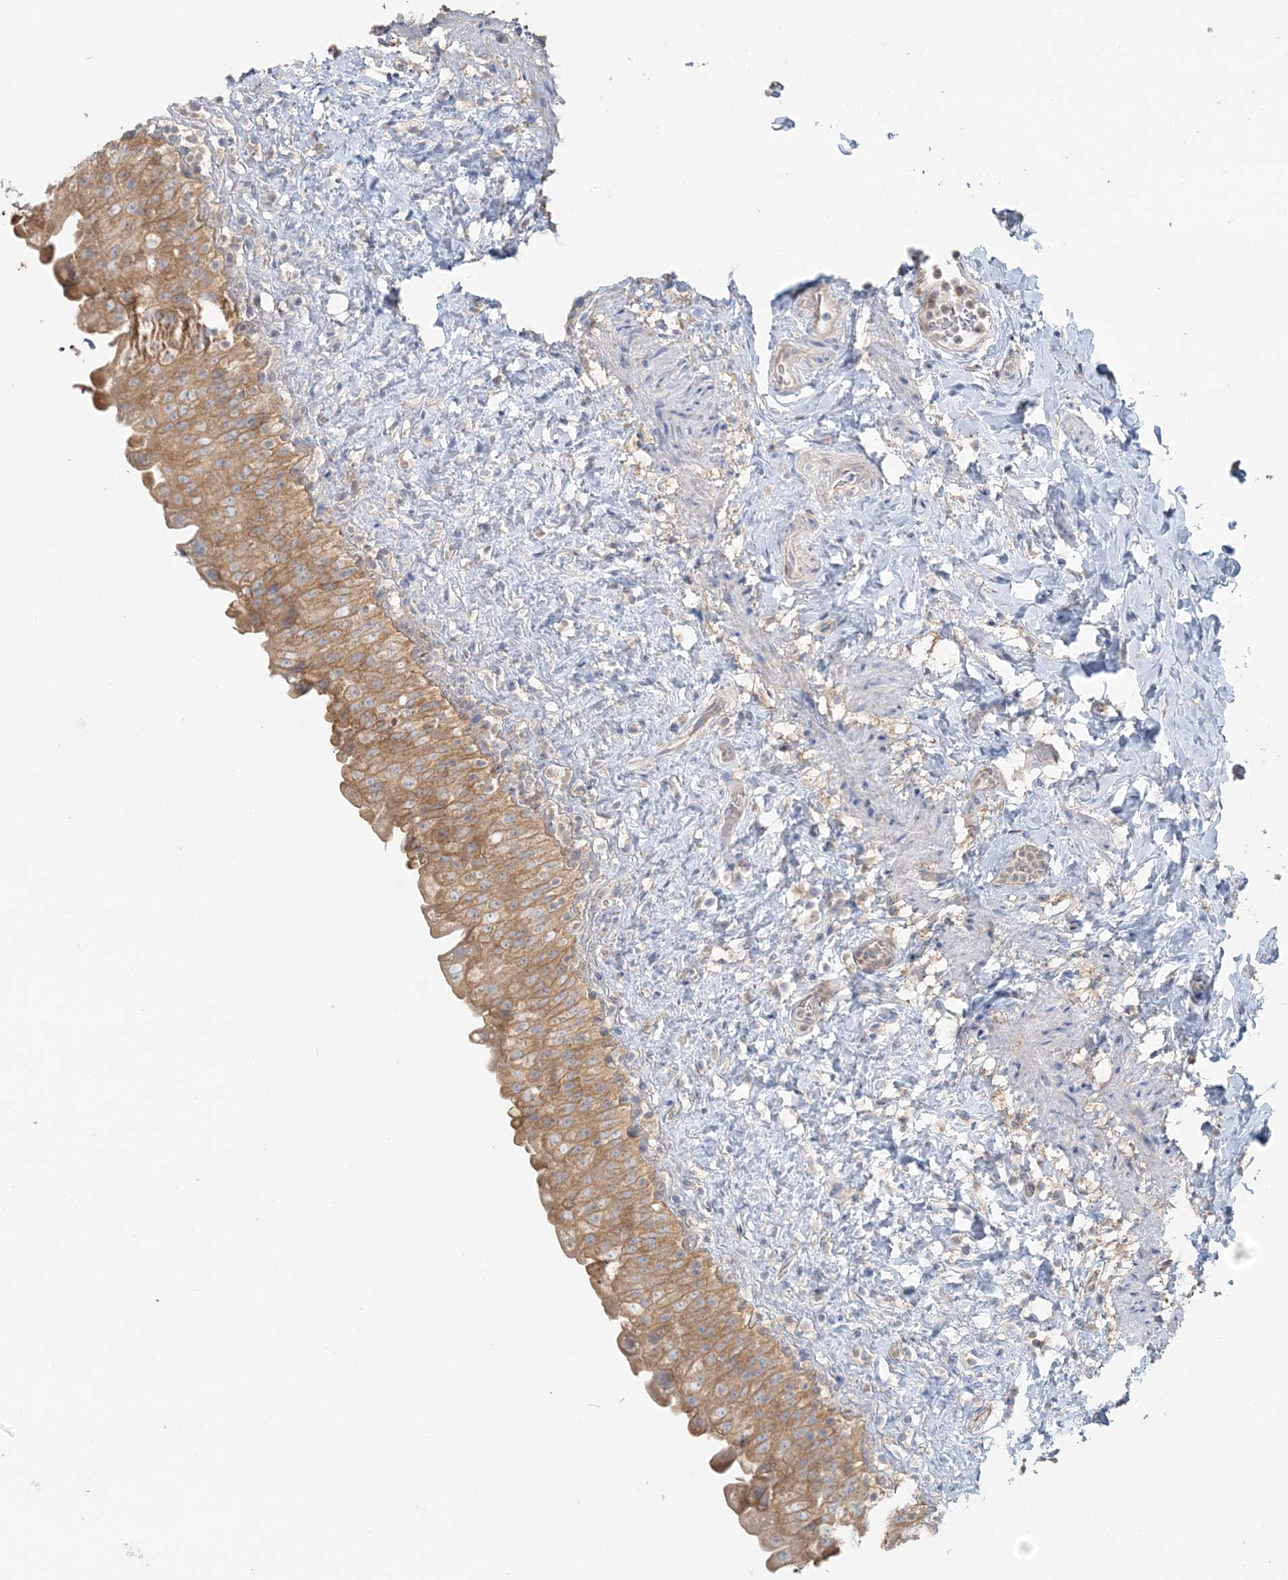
{"staining": {"intensity": "moderate", "quantity": ">75%", "location": "cytoplasmic/membranous"}, "tissue": "urinary bladder", "cell_type": "Urothelial cells", "image_type": "normal", "snomed": [{"axis": "morphology", "description": "Normal tissue, NOS"}, {"axis": "topography", "description": "Urinary bladder"}], "caption": "Urothelial cells reveal moderate cytoplasmic/membranous staining in approximately >75% of cells in unremarkable urinary bladder.", "gene": "TBC1D5", "patient": {"sex": "female", "age": 27}}